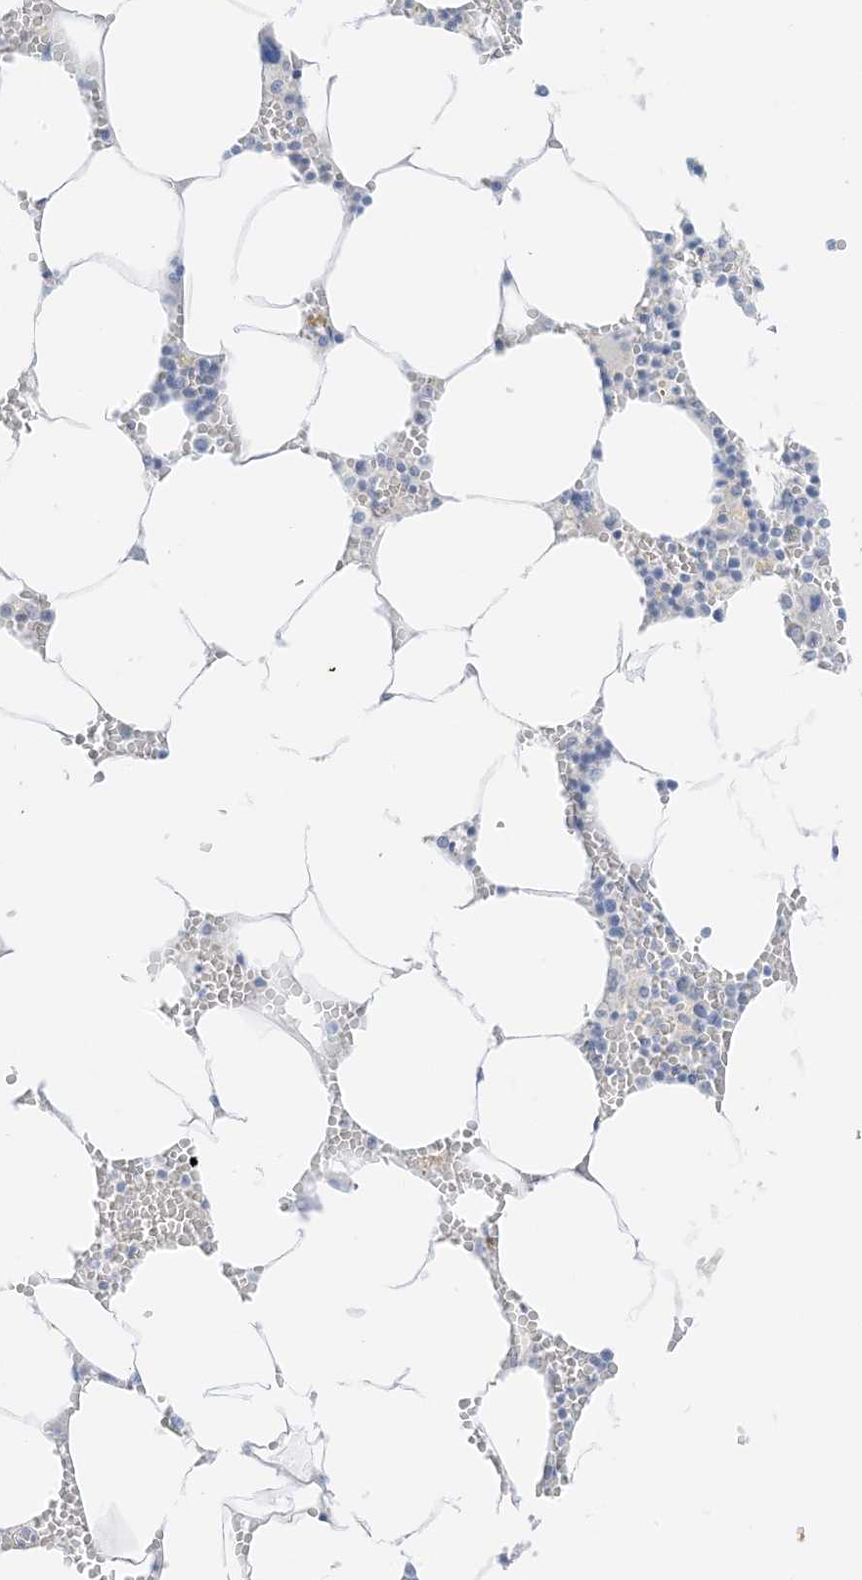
{"staining": {"intensity": "negative", "quantity": "none", "location": "none"}, "tissue": "bone marrow", "cell_type": "Hematopoietic cells", "image_type": "normal", "snomed": [{"axis": "morphology", "description": "Normal tissue, NOS"}, {"axis": "topography", "description": "Bone marrow"}], "caption": "This is an IHC image of unremarkable bone marrow. There is no staining in hematopoietic cells.", "gene": "SLC22A13", "patient": {"sex": "male", "age": 70}}